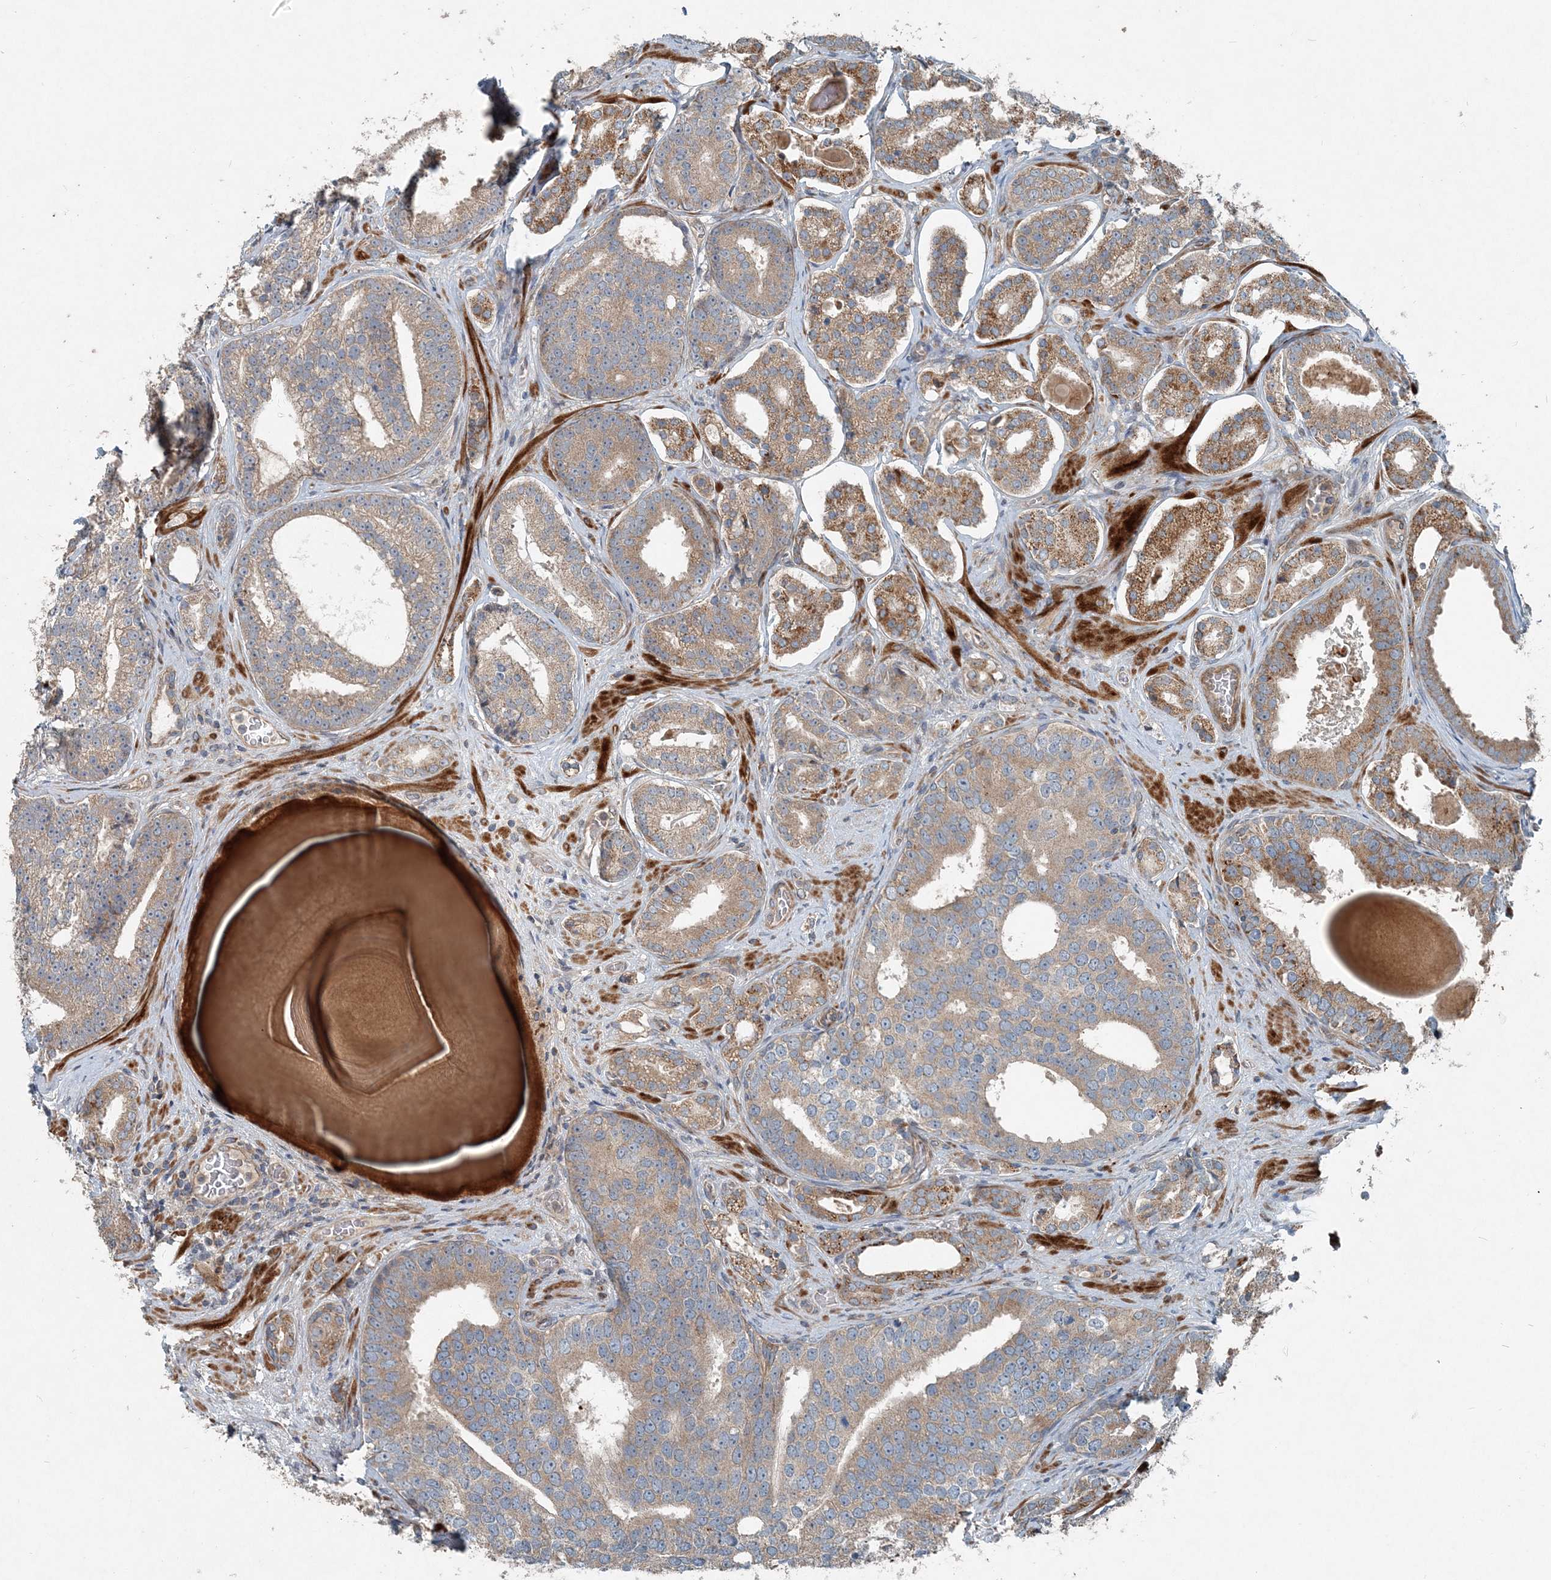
{"staining": {"intensity": "moderate", "quantity": ">75%", "location": "cytoplasmic/membranous"}, "tissue": "prostate cancer", "cell_type": "Tumor cells", "image_type": "cancer", "snomed": [{"axis": "morphology", "description": "Adenocarcinoma, High grade"}, {"axis": "topography", "description": "Prostate"}], "caption": "Moderate cytoplasmic/membranous expression for a protein is appreciated in approximately >75% of tumor cells of prostate cancer using immunohistochemistry.", "gene": "INTU", "patient": {"sex": "male", "age": 60}}